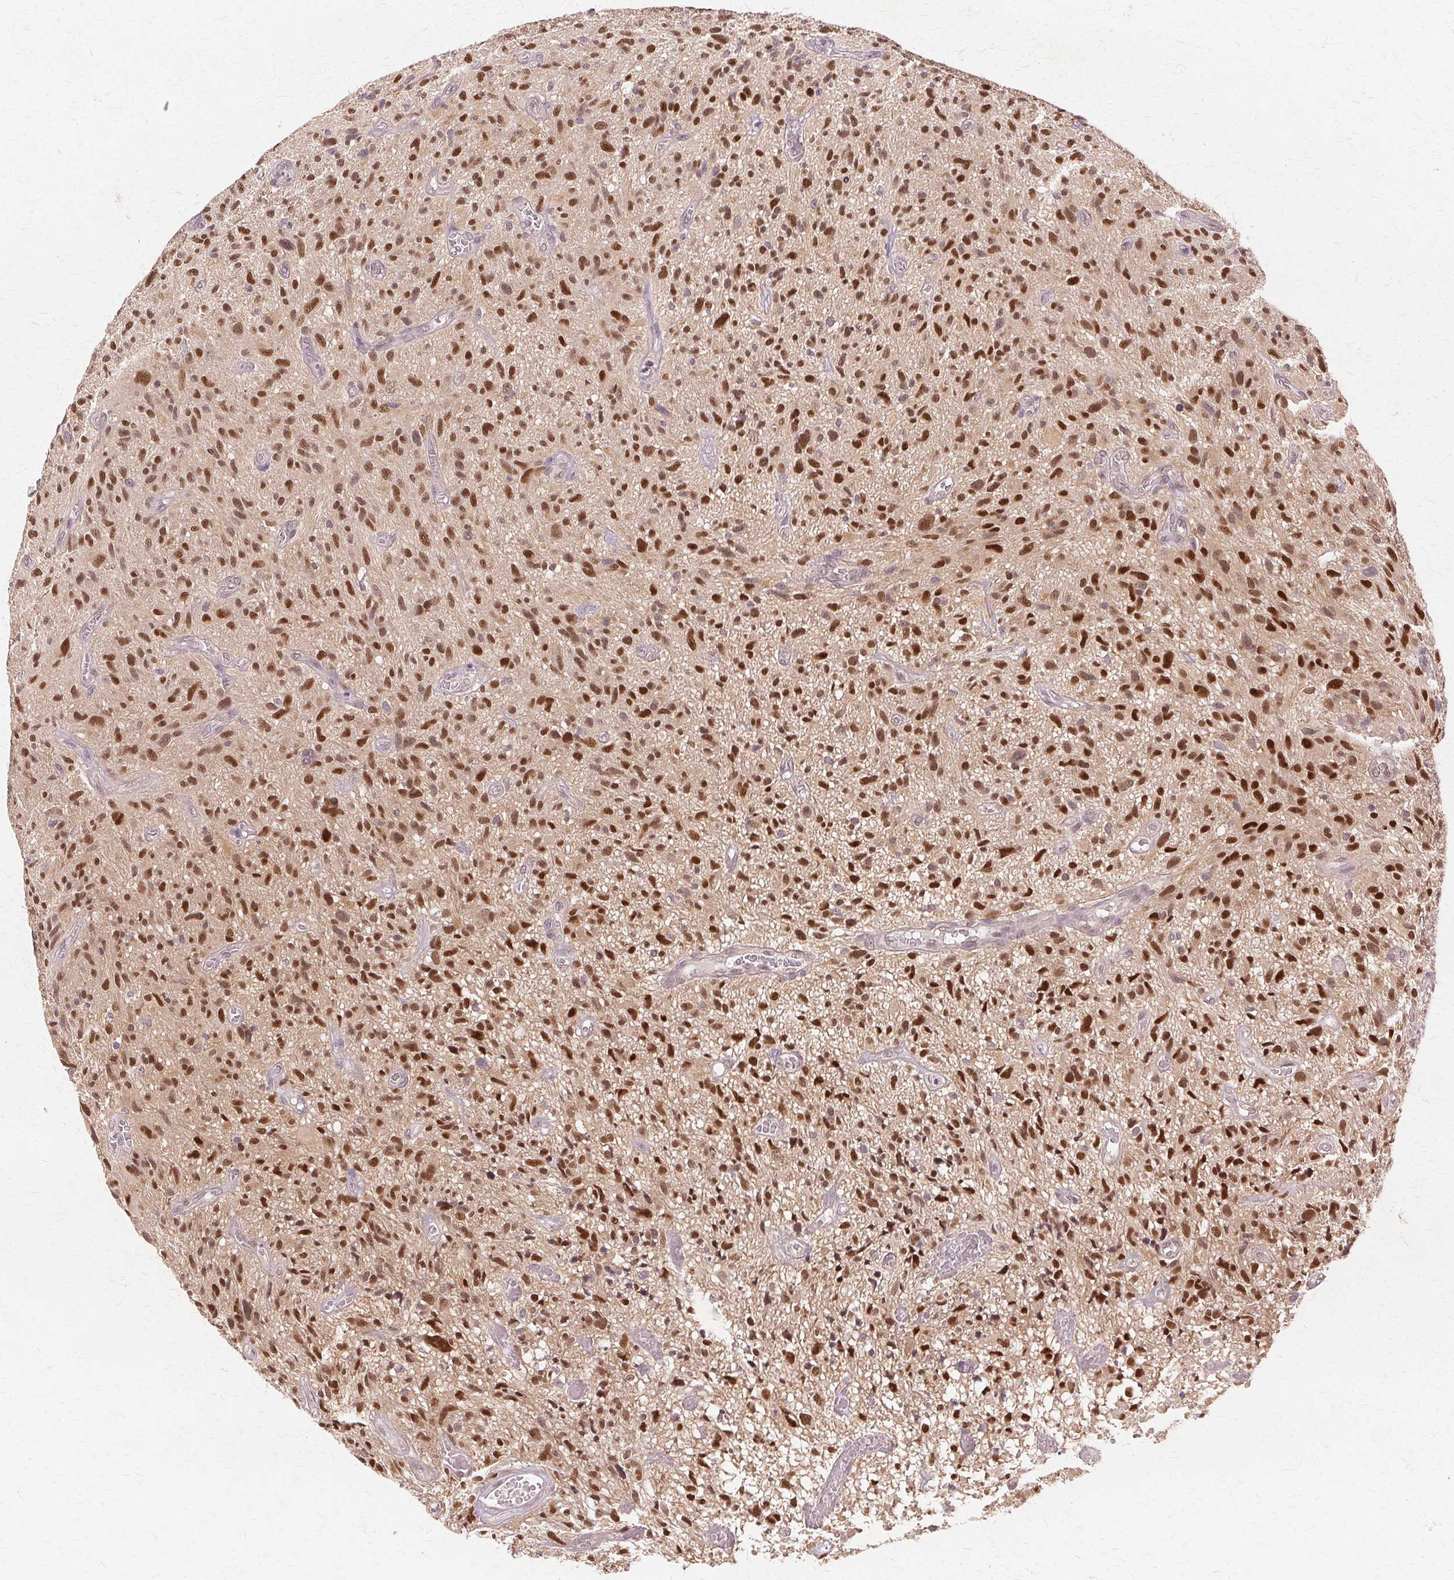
{"staining": {"intensity": "strong", "quantity": ">75%", "location": "nuclear"}, "tissue": "glioma", "cell_type": "Tumor cells", "image_type": "cancer", "snomed": [{"axis": "morphology", "description": "Glioma, malignant, High grade"}, {"axis": "topography", "description": "Brain"}], "caption": "This image displays malignant glioma (high-grade) stained with immunohistochemistry (IHC) to label a protein in brown. The nuclear of tumor cells show strong positivity for the protein. Nuclei are counter-stained blue.", "gene": "PRMT5", "patient": {"sex": "male", "age": 75}}